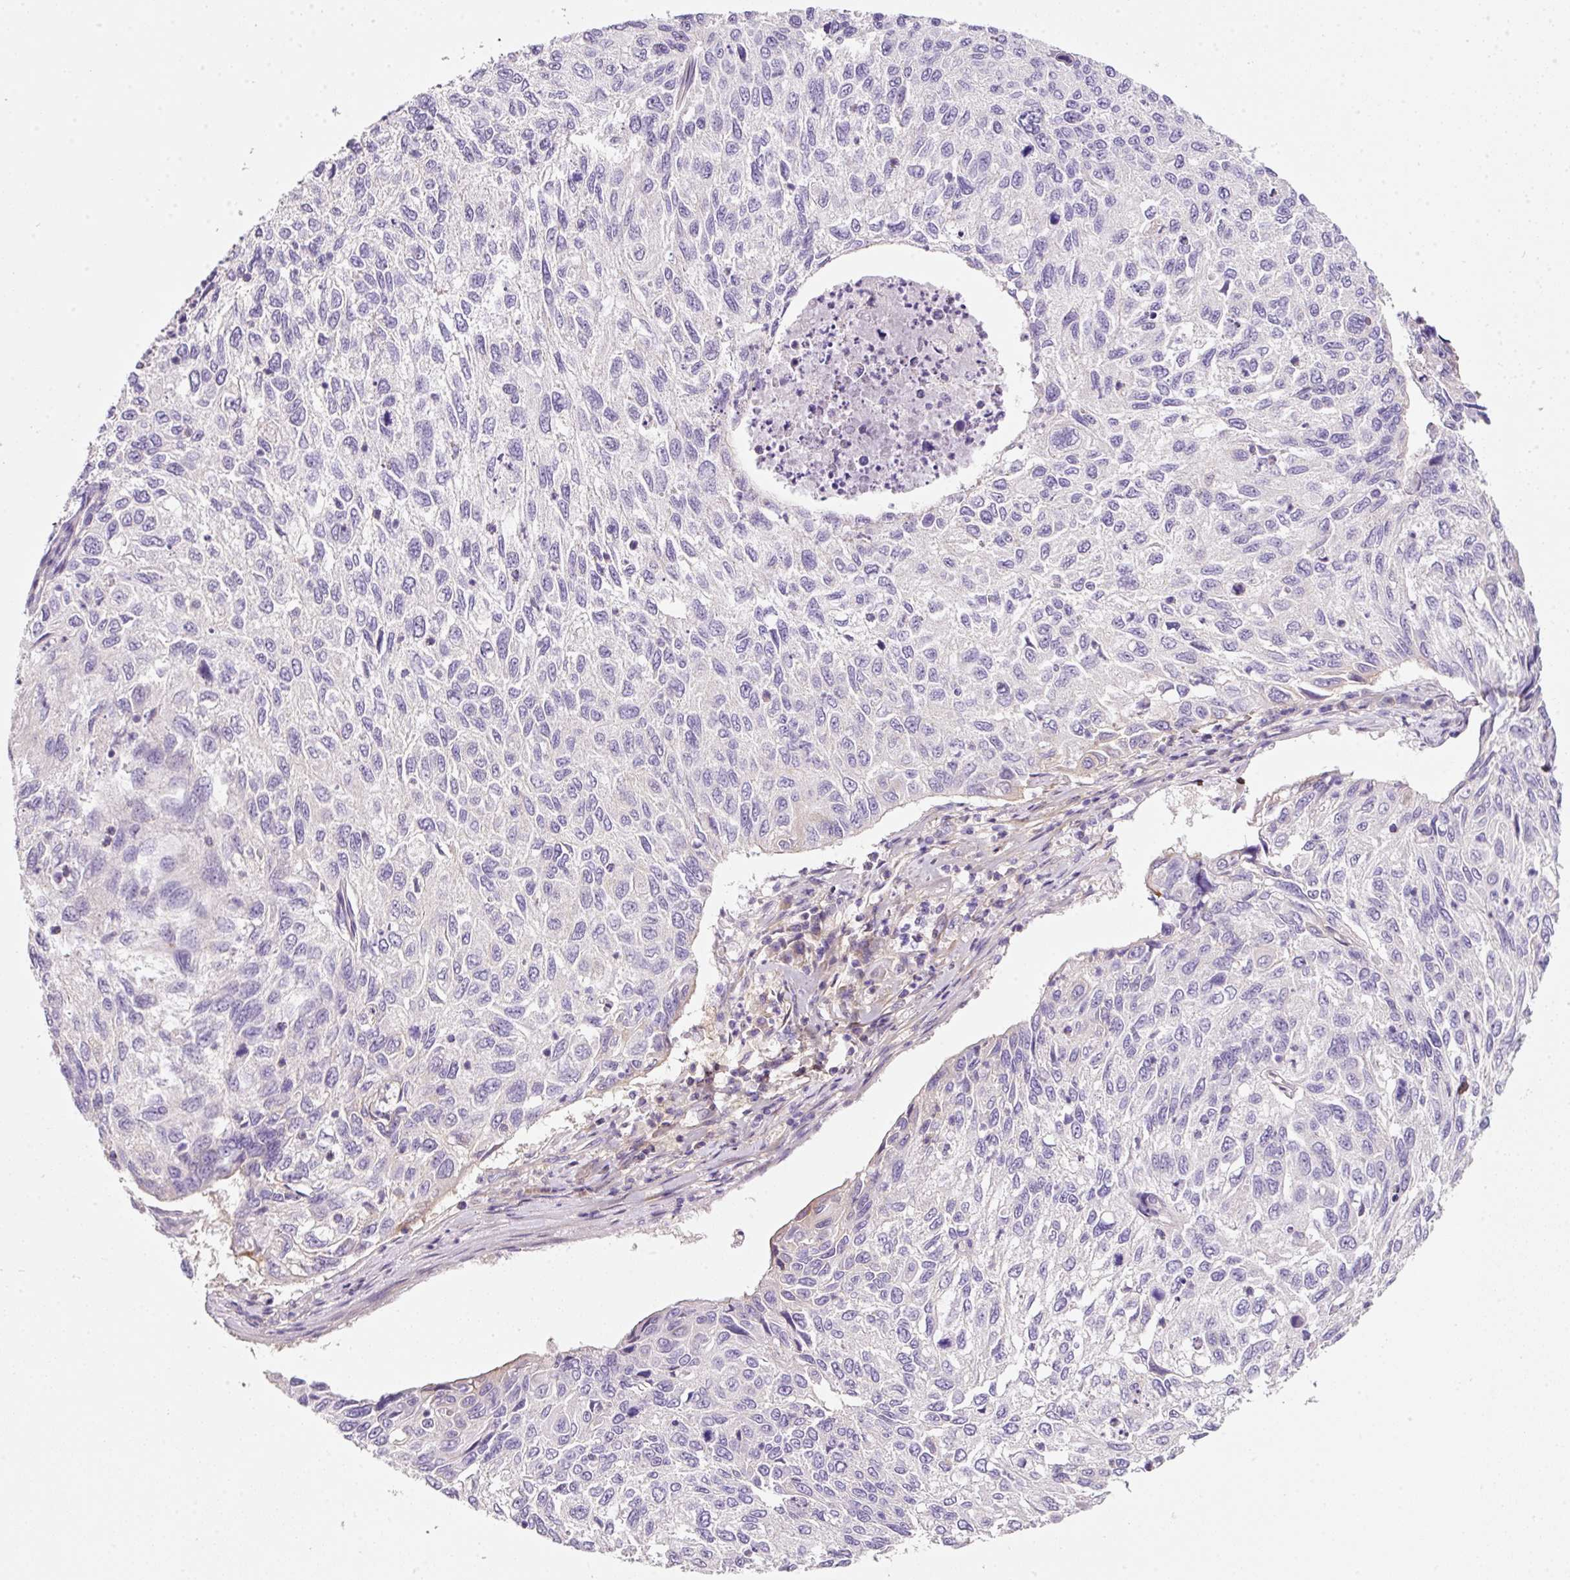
{"staining": {"intensity": "negative", "quantity": "none", "location": "none"}, "tissue": "cervical cancer", "cell_type": "Tumor cells", "image_type": "cancer", "snomed": [{"axis": "morphology", "description": "Squamous cell carcinoma, NOS"}, {"axis": "topography", "description": "Cervix"}], "caption": "The immunohistochemistry (IHC) image has no significant positivity in tumor cells of cervical squamous cell carcinoma tissue.", "gene": "SOS2", "patient": {"sex": "female", "age": 70}}